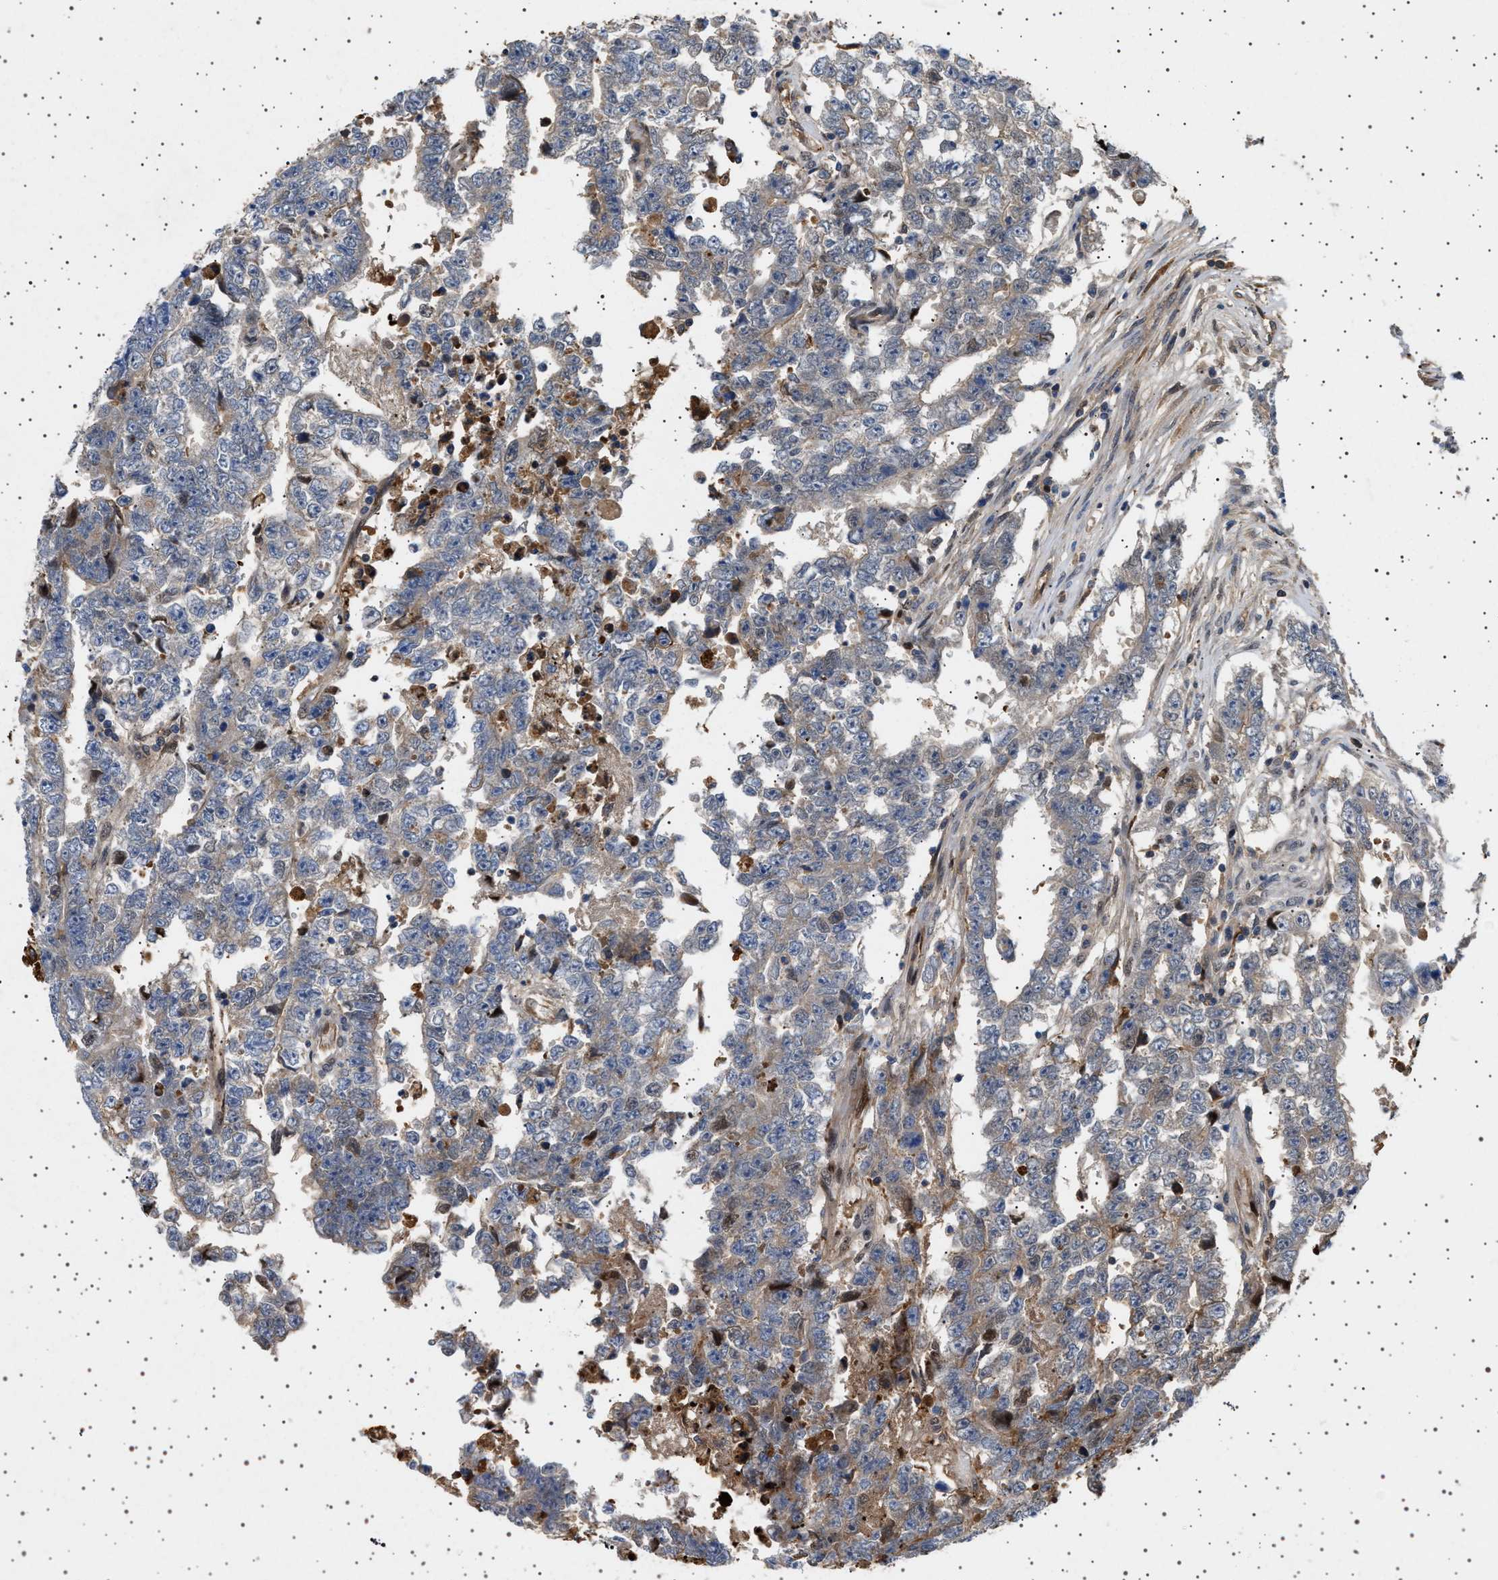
{"staining": {"intensity": "moderate", "quantity": "25%-75%", "location": "cytoplasmic/membranous"}, "tissue": "testis cancer", "cell_type": "Tumor cells", "image_type": "cancer", "snomed": [{"axis": "morphology", "description": "Carcinoma, Embryonal, NOS"}, {"axis": "topography", "description": "Testis"}], "caption": "Human embryonal carcinoma (testis) stained with a protein marker reveals moderate staining in tumor cells.", "gene": "FICD", "patient": {"sex": "male", "age": 25}}